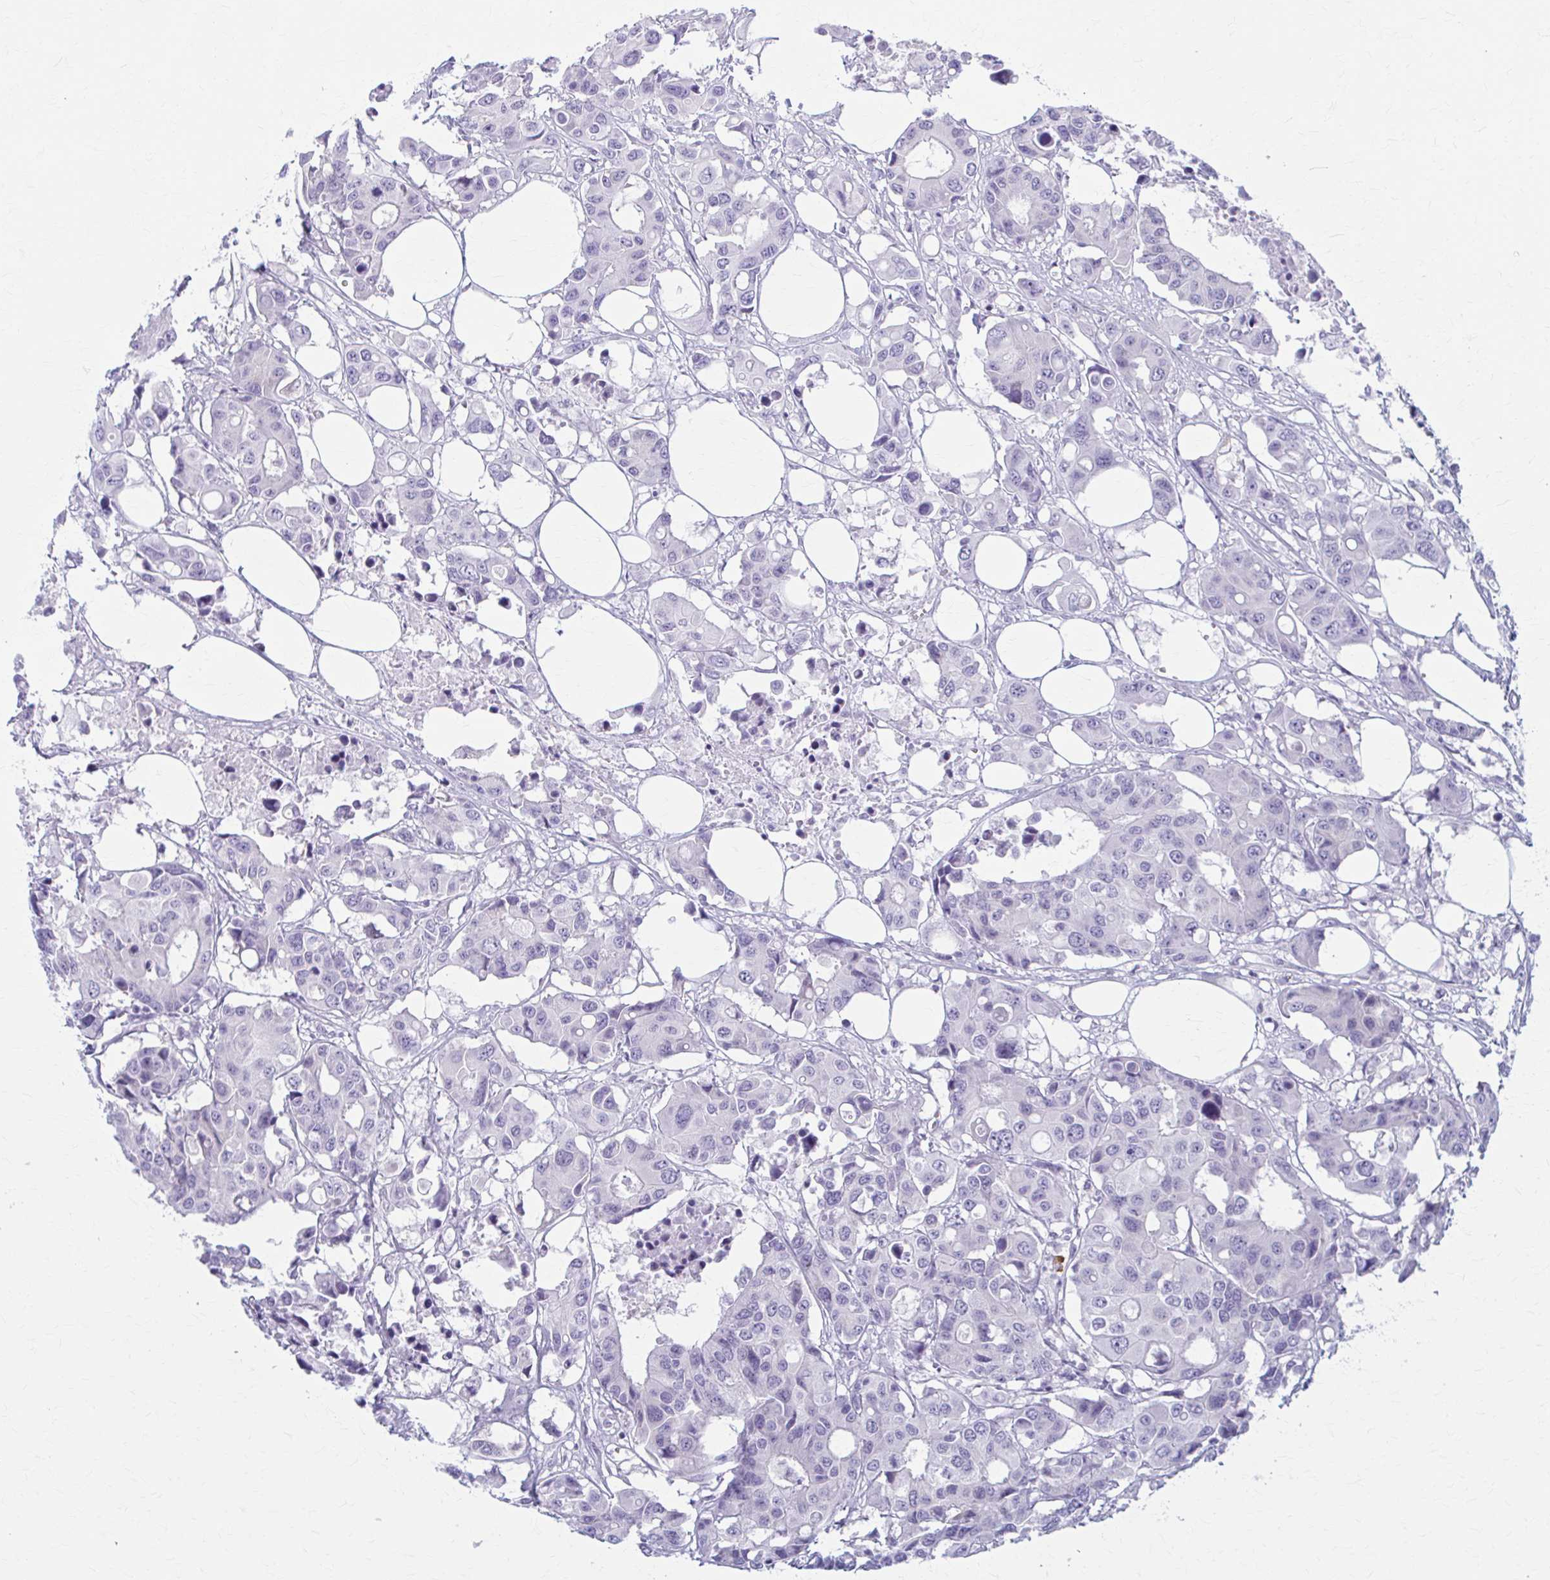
{"staining": {"intensity": "negative", "quantity": "none", "location": "none"}, "tissue": "colorectal cancer", "cell_type": "Tumor cells", "image_type": "cancer", "snomed": [{"axis": "morphology", "description": "Adenocarcinoma, NOS"}, {"axis": "topography", "description": "Colon"}], "caption": "An immunohistochemistry (IHC) image of adenocarcinoma (colorectal) is shown. There is no staining in tumor cells of adenocarcinoma (colorectal).", "gene": "PRKRA", "patient": {"sex": "male", "age": 77}}